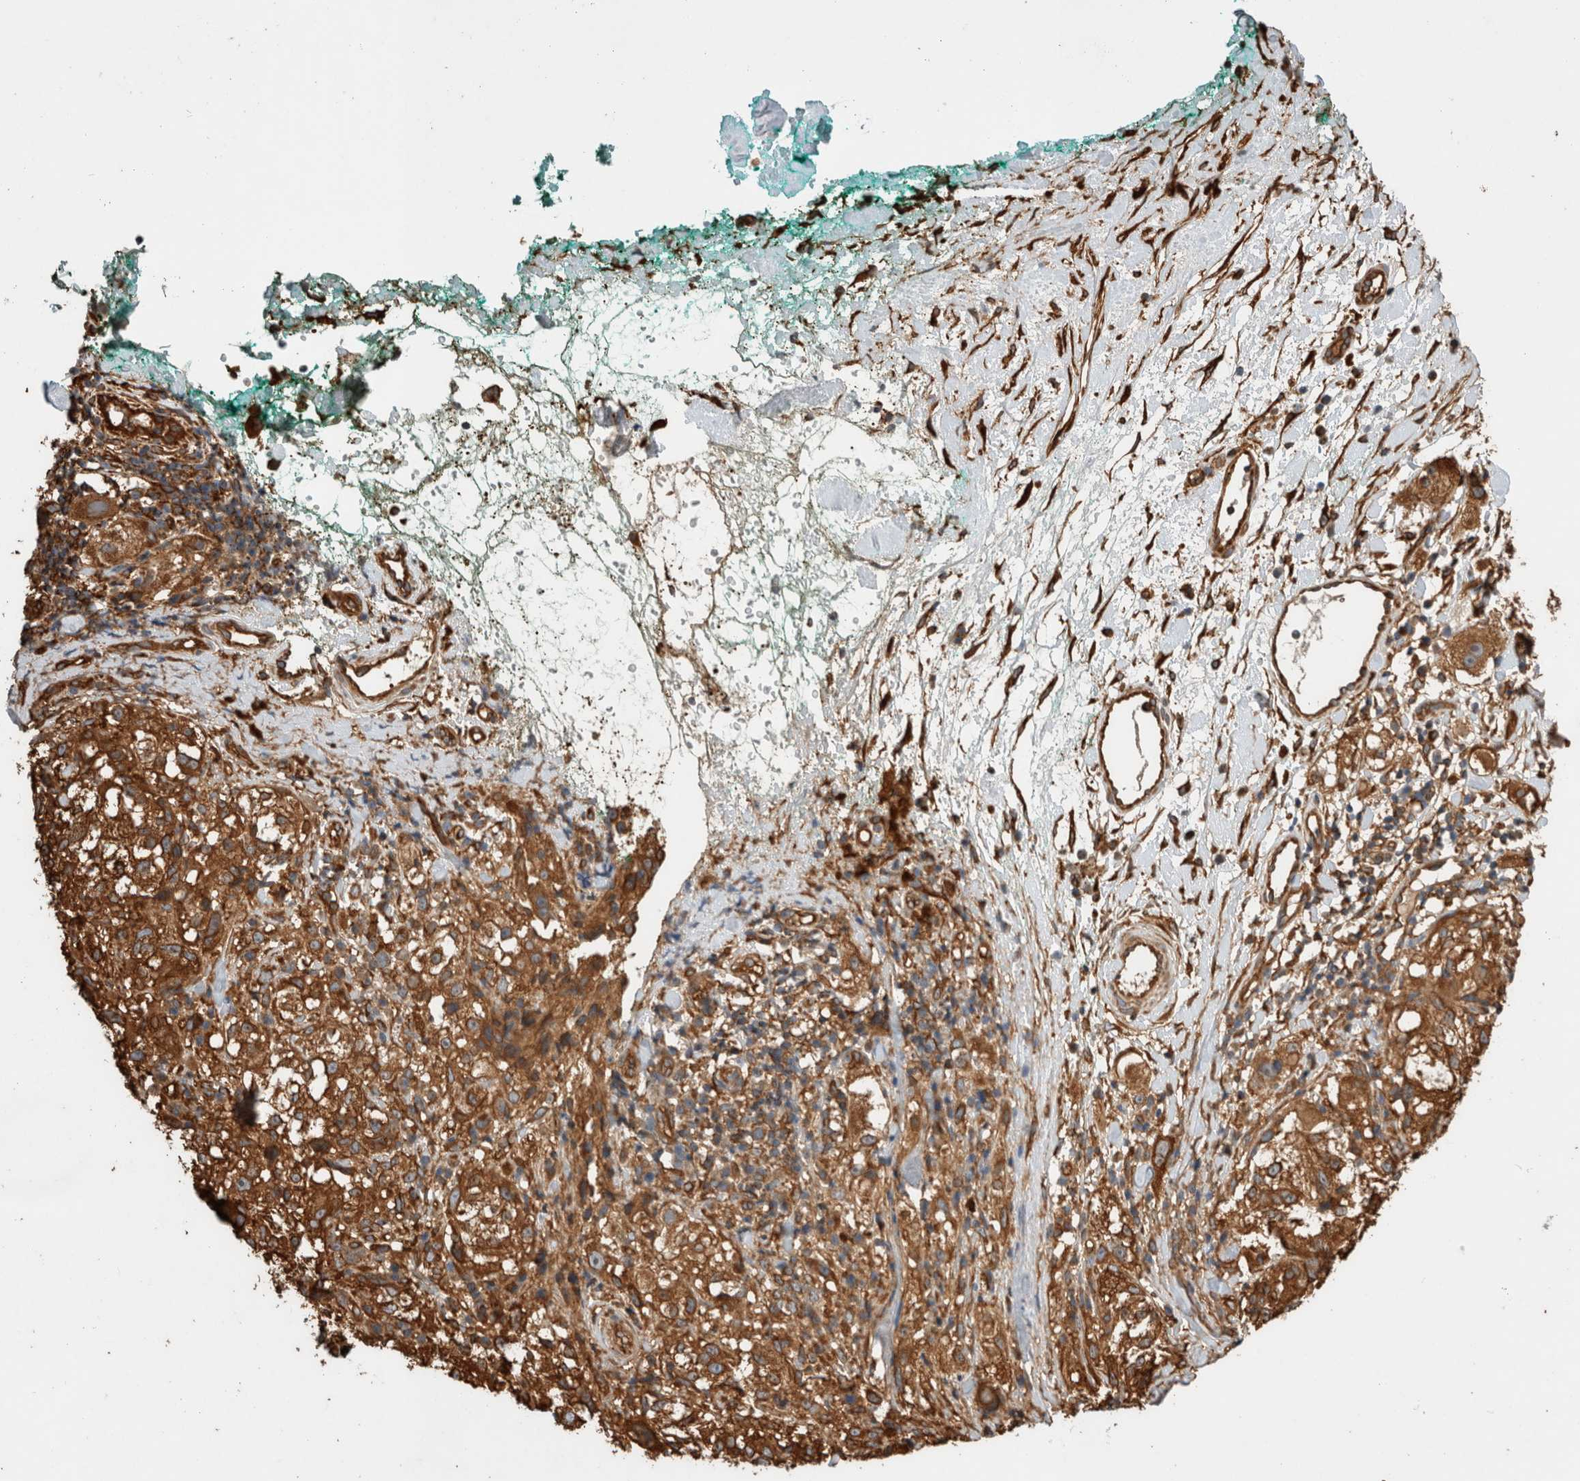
{"staining": {"intensity": "moderate", "quantity": ">75%", "location": "cytoplasmic/membranous"}, "tissue": "melanoma", "cell_type": "Tumor cells", "image_type": "cancer", "snomed": [{"axis": "morphology", "description": "Necrosis, NOS"}, {"axis": "morphology", "description": "Malignant melanoma, NOS"}, {"axis": "topography", "description": "Skin"}], "caption": "A high-resolution image shows IHC staining of melanoma, which shows moderate cytoplasmic/membranous expression in approximately >75% of tumor cells.", "gene": "ZNF397", "patient": {"sex": "female", "age": 87}}